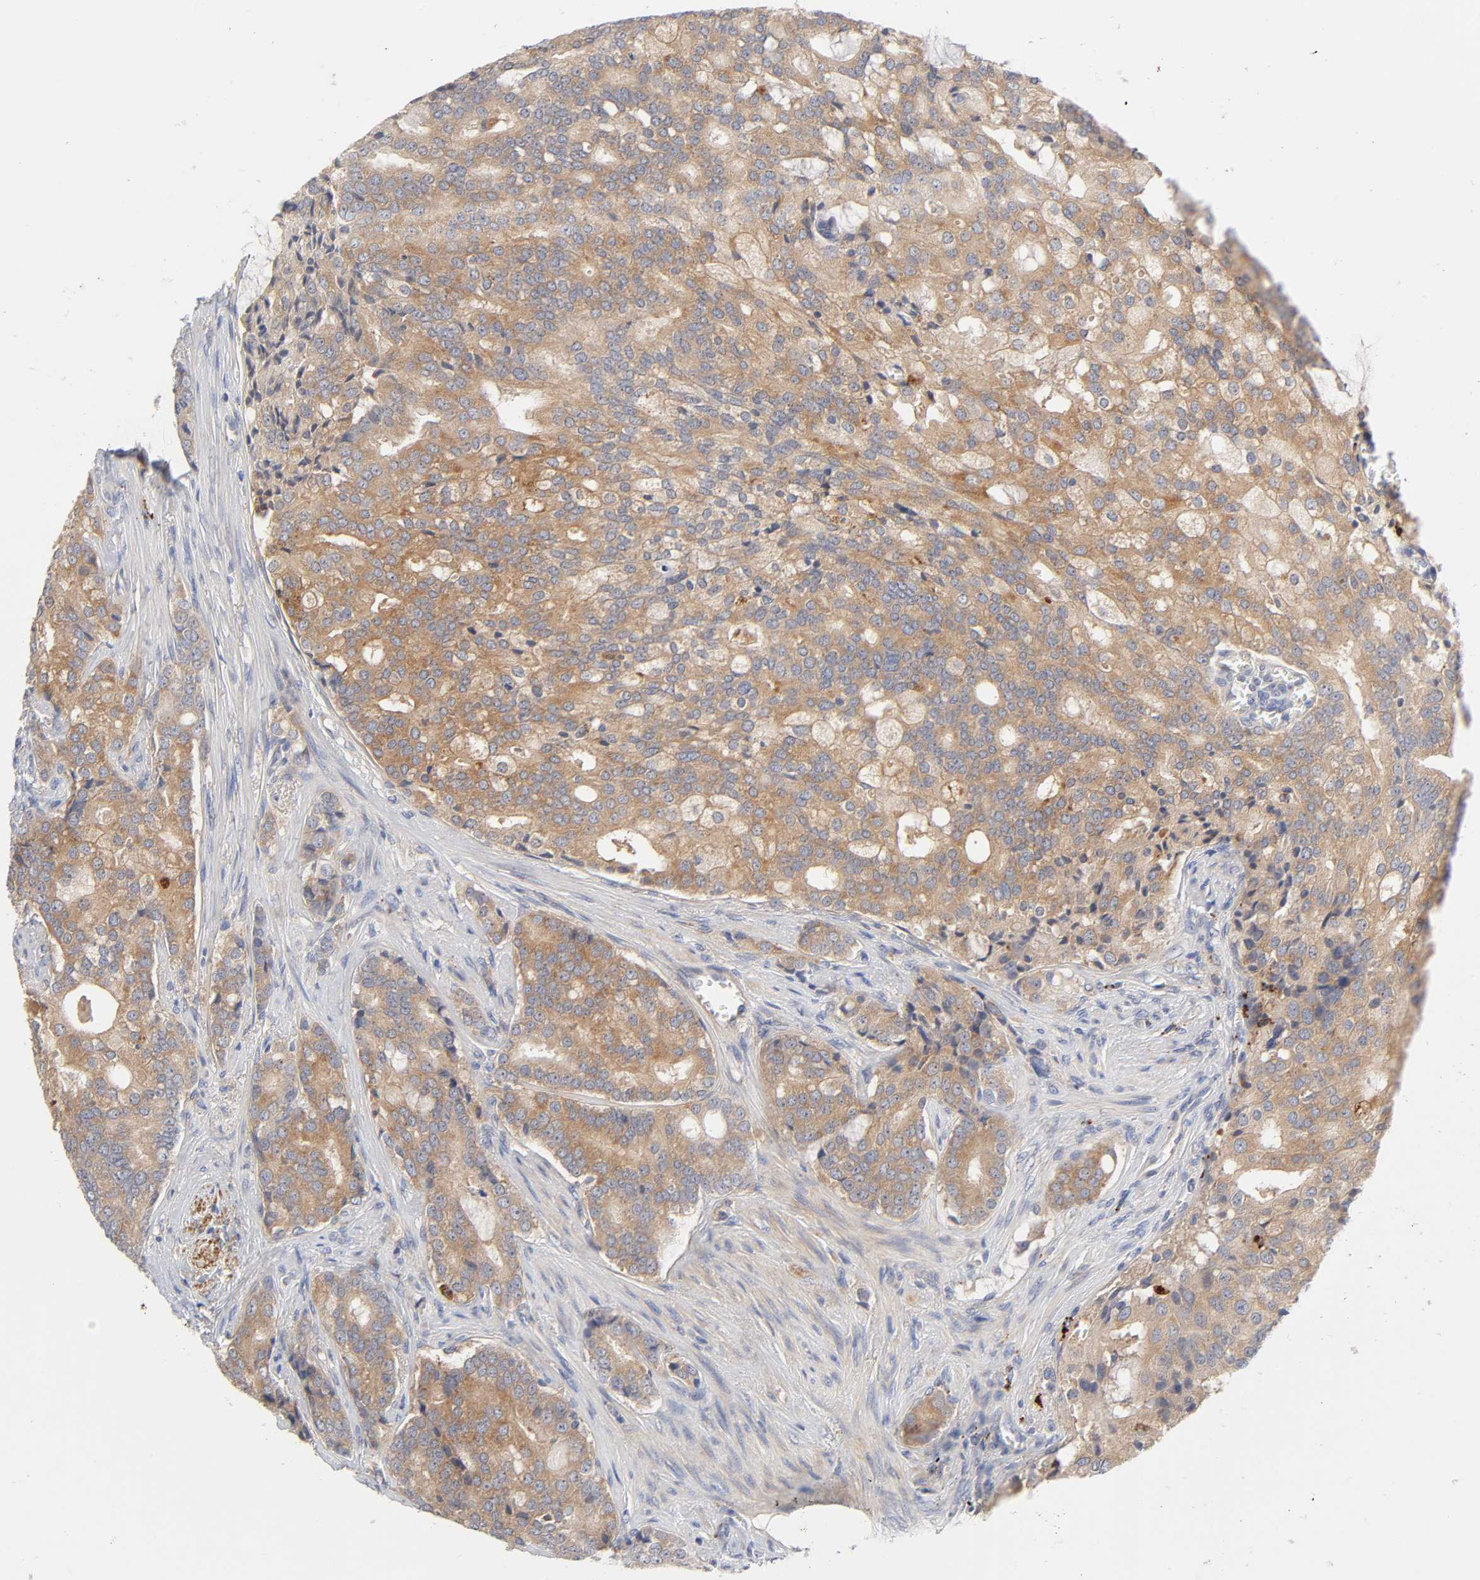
{"staining": {"intensity": "moderate", "quantity": ">75%", "location": "cytoplasmic/membranous"}, "tissue": "prostate cancer", "cell_type": "Tumor cells", "image_type": "cancer", "snomed": [{"axis": "morphology", "description": "Adenocarcinoma, Low grade"}, {"axis": "topography", "description": "Prostate"}], "caption": "Tumor cells display moderate cytoplasmic/membranous positivity in about >75% of cells in prostate adenocarcinoma (low-grade). (Brightfield microscopy of DAB IHC at high magnification).", "gene": "C17orf75", "patient": {"sex": "male", "age": 58}}